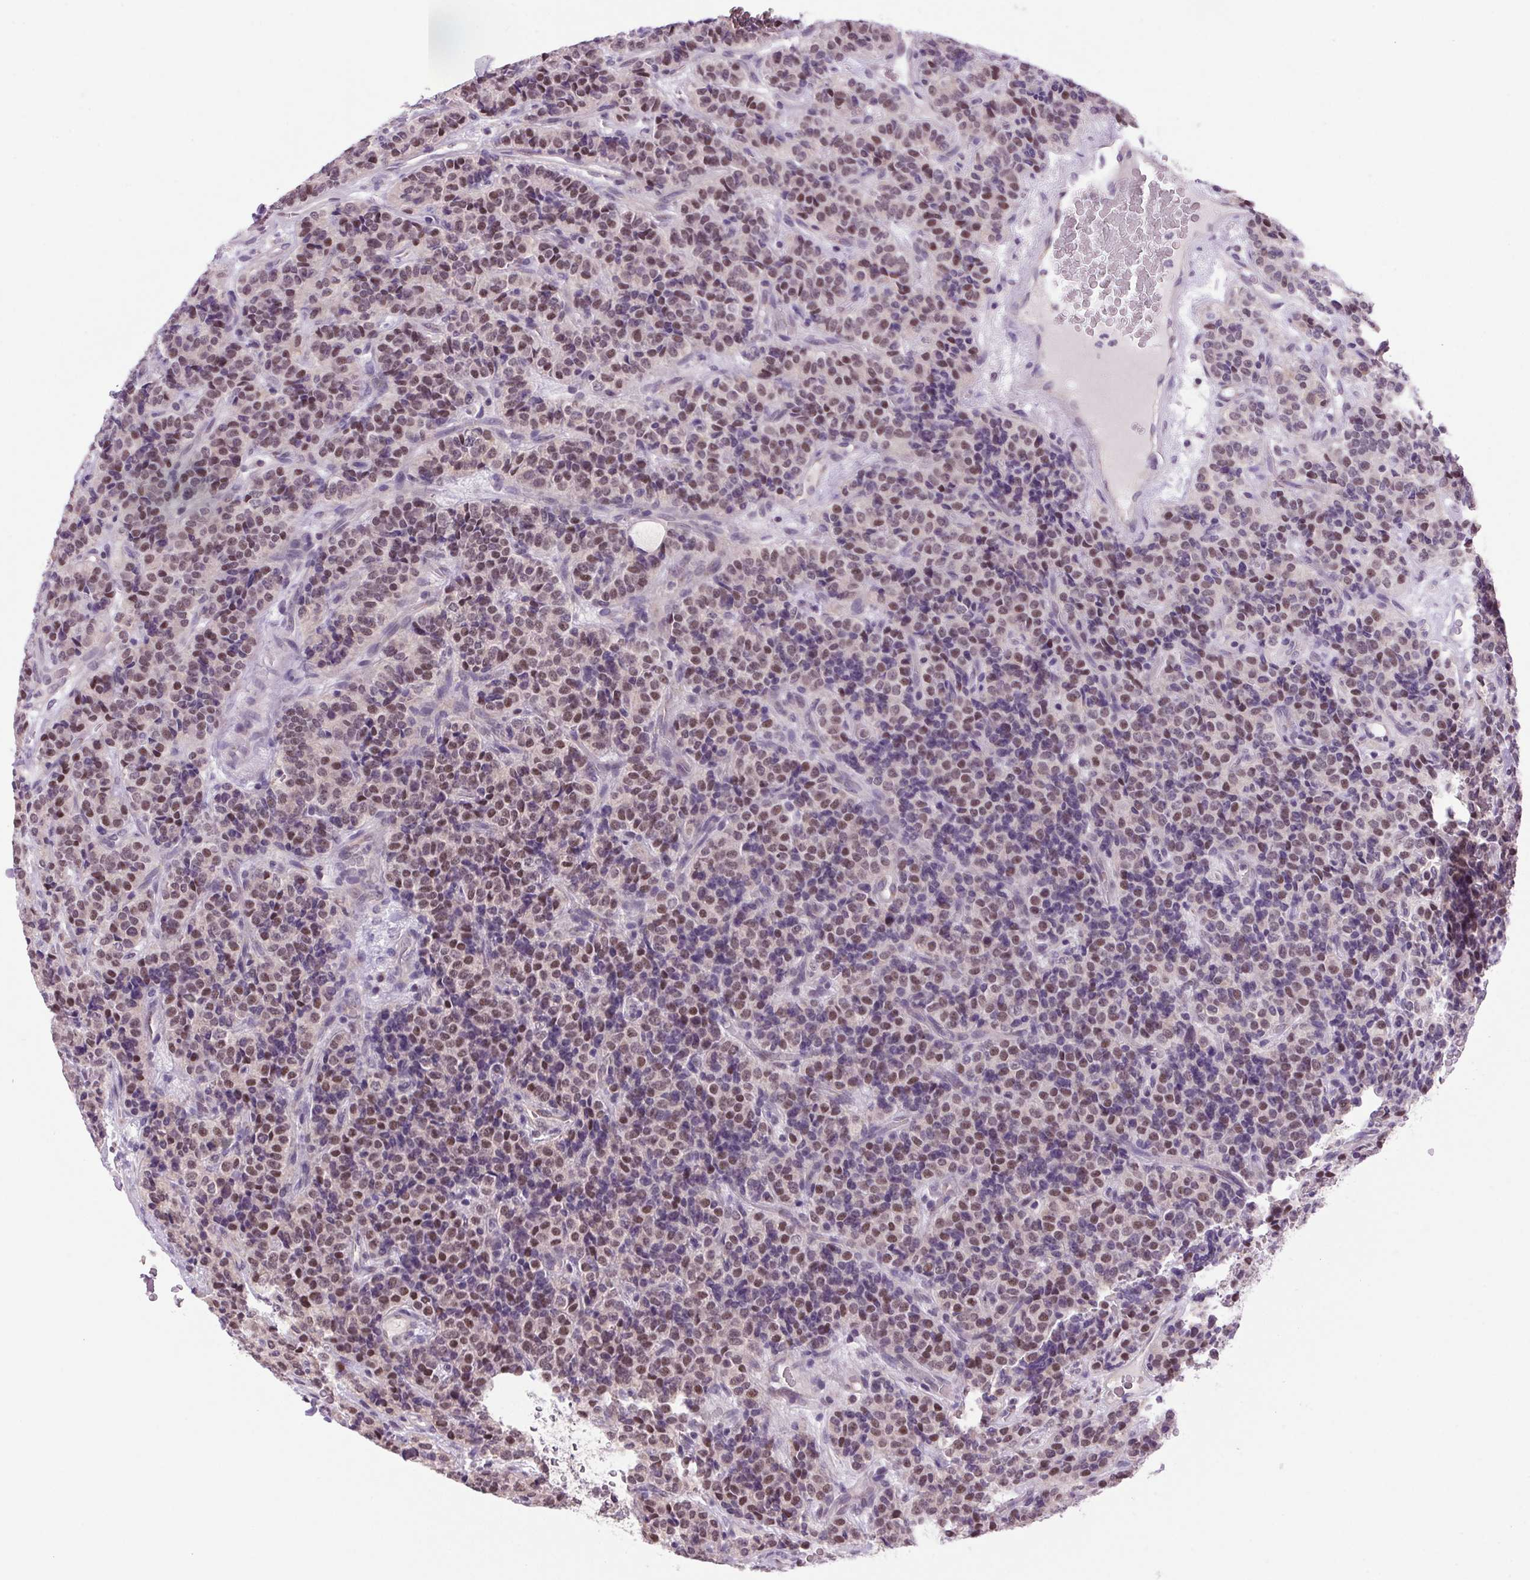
{"staining": {"intensity": "weak", "quantity": "25%-75%", "location": "cytoplasmic/membranous,nuclear"}, "tissue": "carcinoid", "cell_type": "Tumor cells", "image_type": "cancer", "snomed": [{"axis": "morphology", "description": "Carcinoid, malignant, NOS"}, {"axis": "topography", "description": "Pancreas"}], "caption": "Approximately 25%-75% of tumor cells in carcinoid demonstrate weak cytoplasmic/membranous and nuclear protein expression as visualized by brown immunohistochemical staining.", "gene": "AKR1E2", "patient": {"sex": "male", "age": 36}}